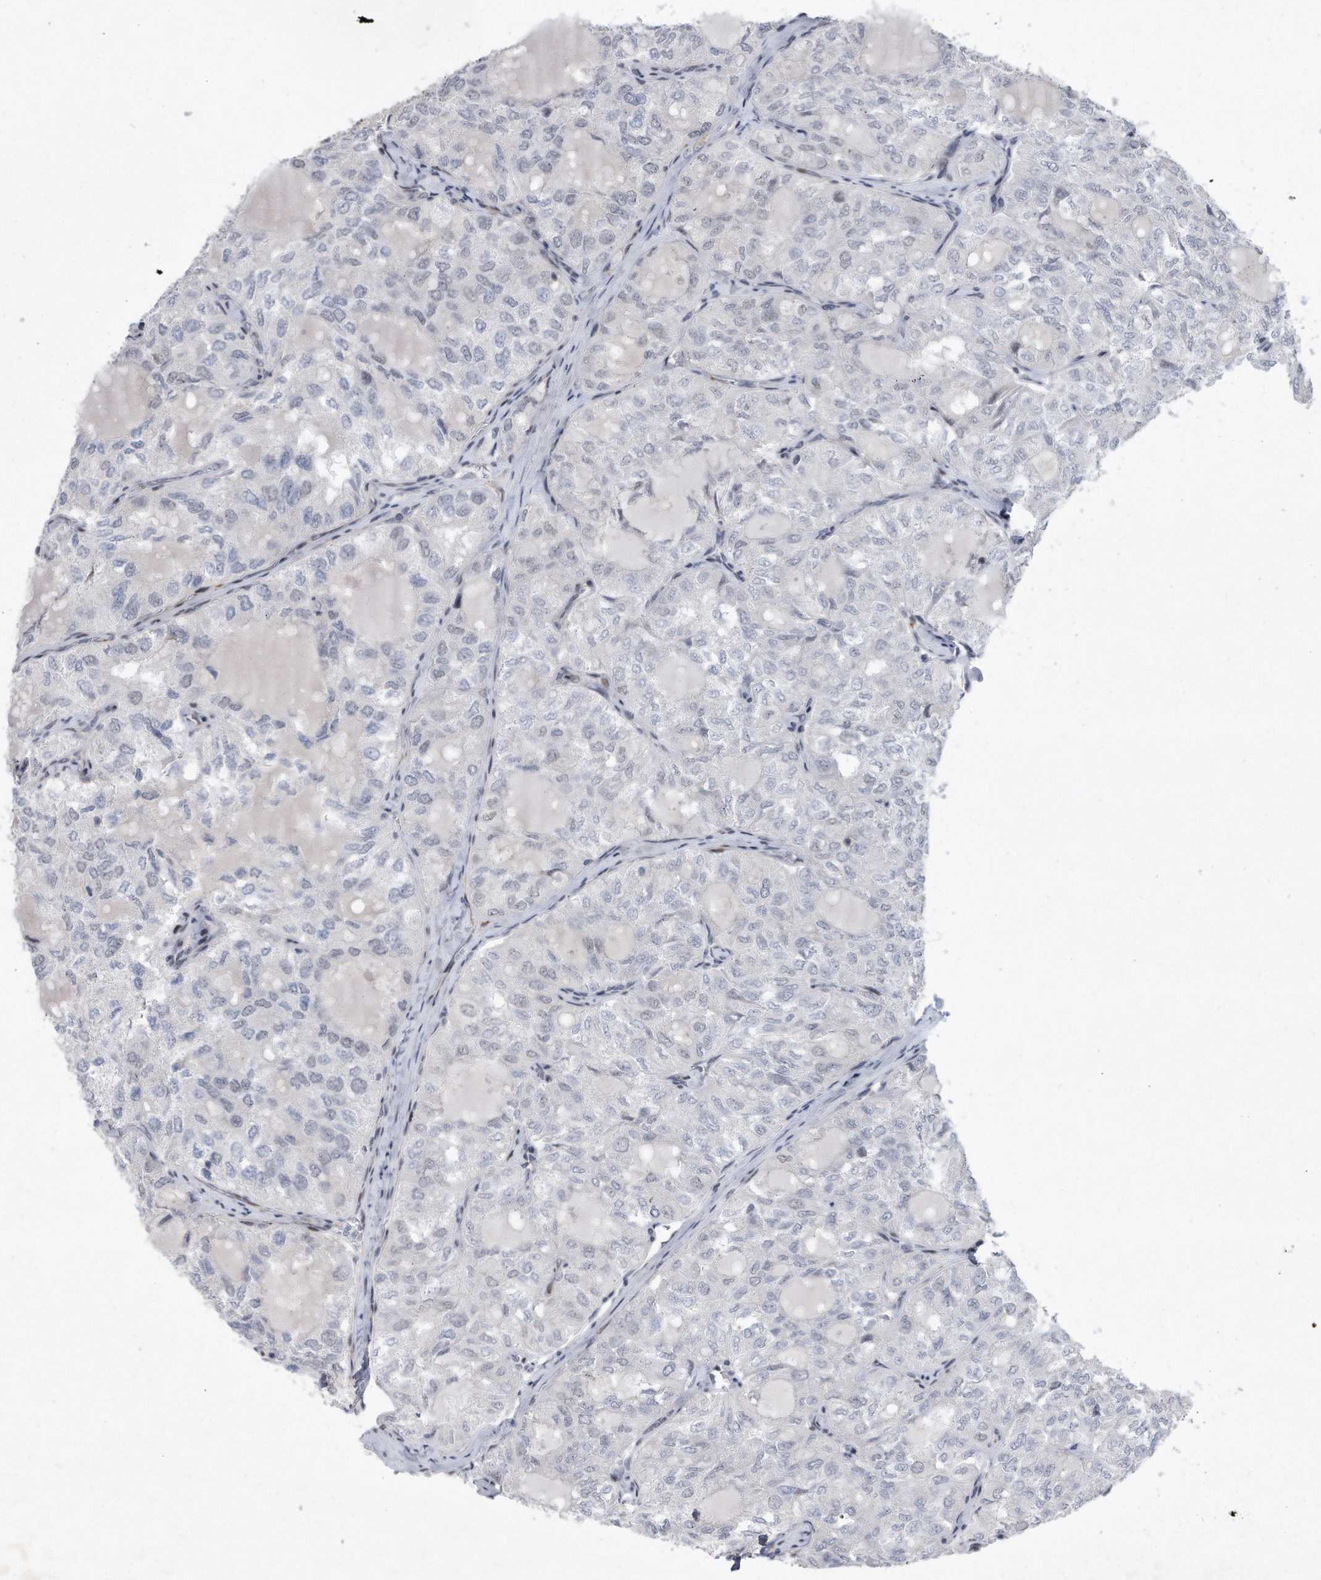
{"staining": {"intensity": "negative", "quantity": "none", "location": "none"}, "tissue": "thyroid cancer", "cell_type": "Tumor cells", "image_type": "cancer", "snomed": [{"axis": "morphology", "description": "Follicular adenoma carcinoma, NOS"}, {"axis": "topography", "description": "Thyroid gland"}], "caption": "This image is of follicular adenoma carcinoma (thyroid) stained with immunohistochemistry to label a protein in brown with the nuclei are counter-stained blue. There is no staining in tumor cells.", "gene": "PGBD2", "patient": {"sex": "male", "age": 75}}